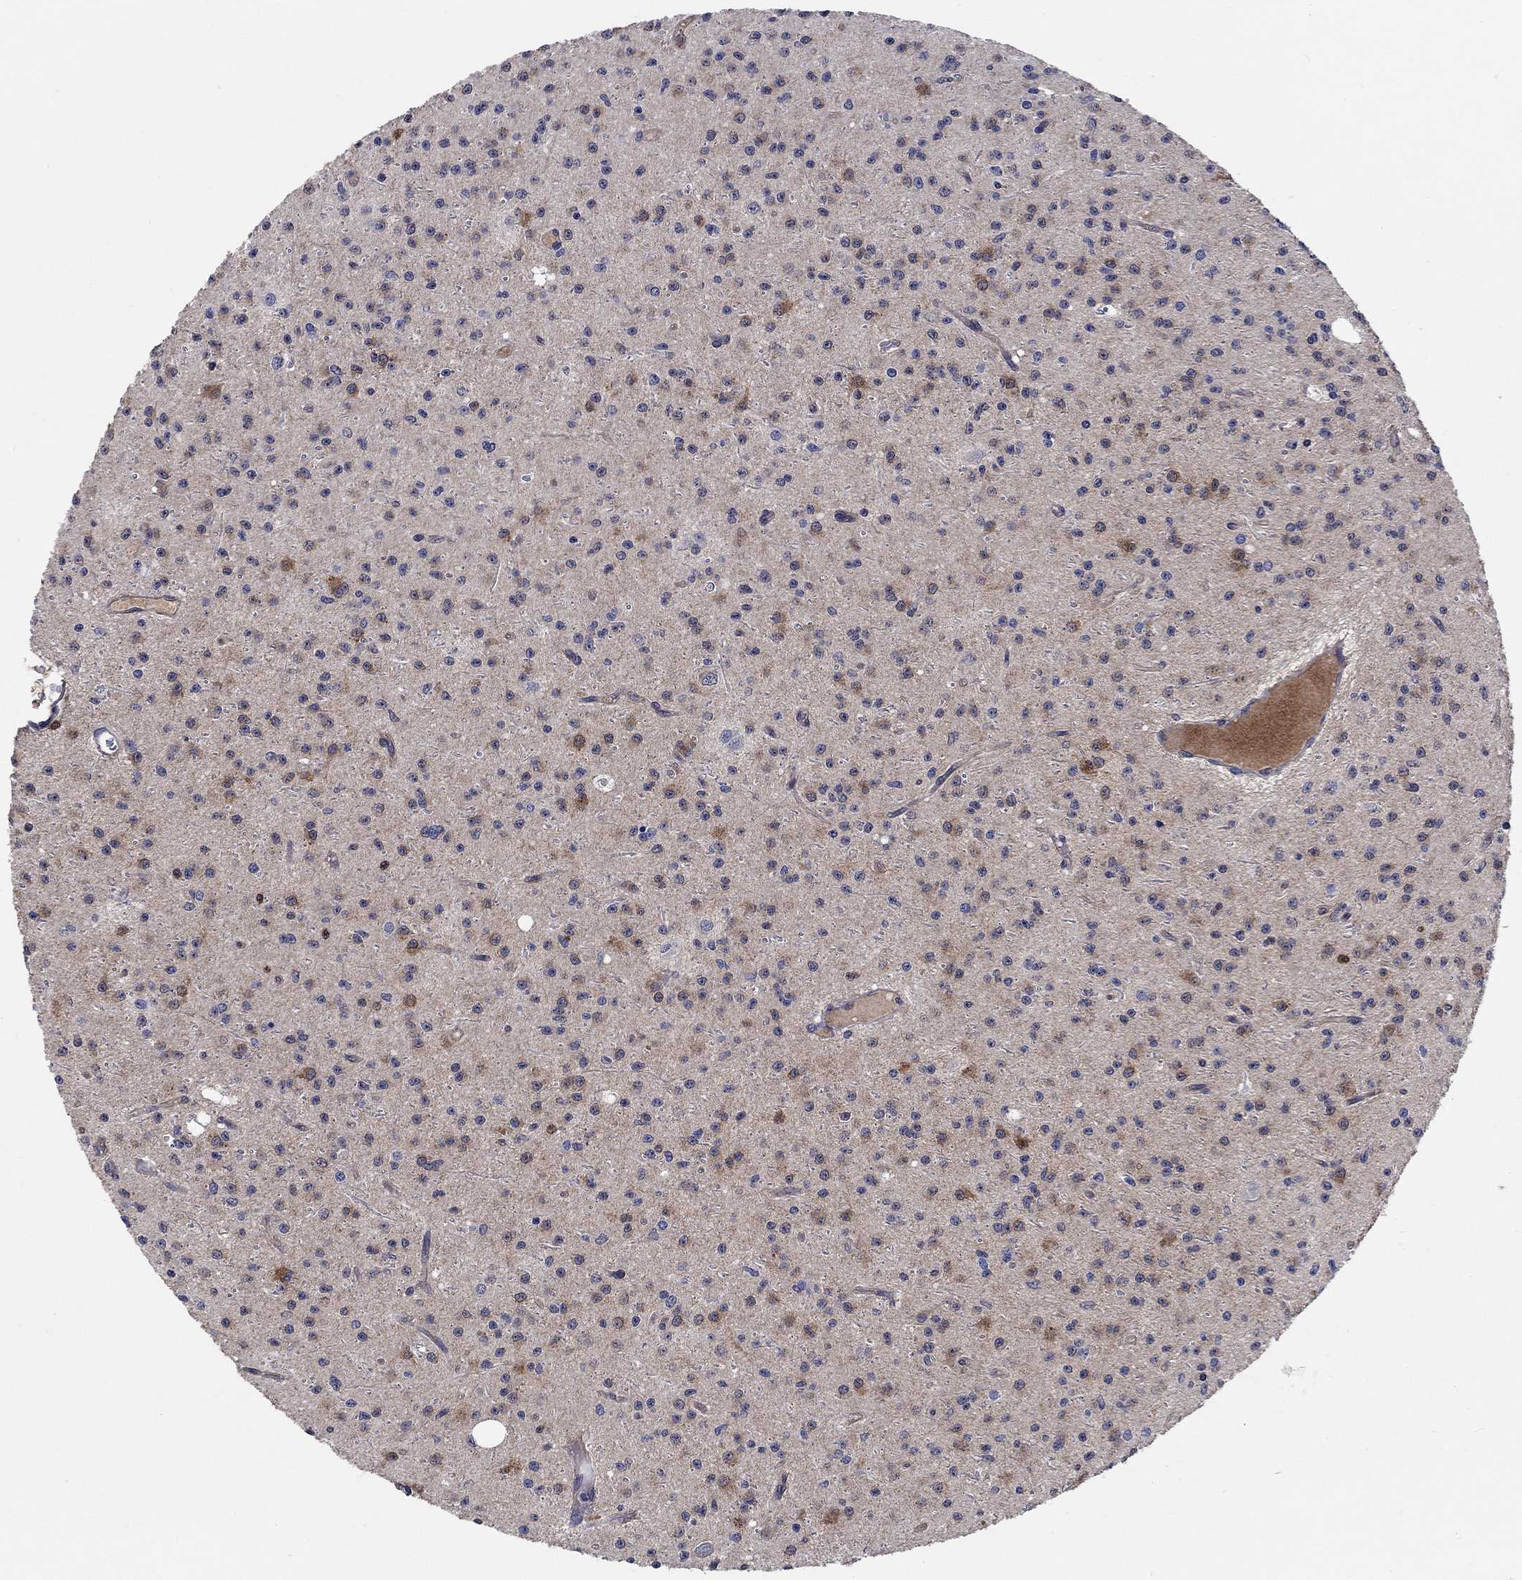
{"staining": {"intensity": "weak", "quantity": "<25%", "location": "cytoplasmic/membranous"}, "tissue": "glioma", "cell_type": "Tumor cells", "image_type": "cancer", "snomed": [{"axis": "morphology", "description": "Glioma, malignant, Low grade"}, {"axis": "topography", "description": "Brain"}], "caption": "Low-grade glioma (malignant) stained for a protein using immunohistochemistry shows no positivity tumor cells.", "gene": "AGFG2", "patient": {"sex": "male", "age": 27}}